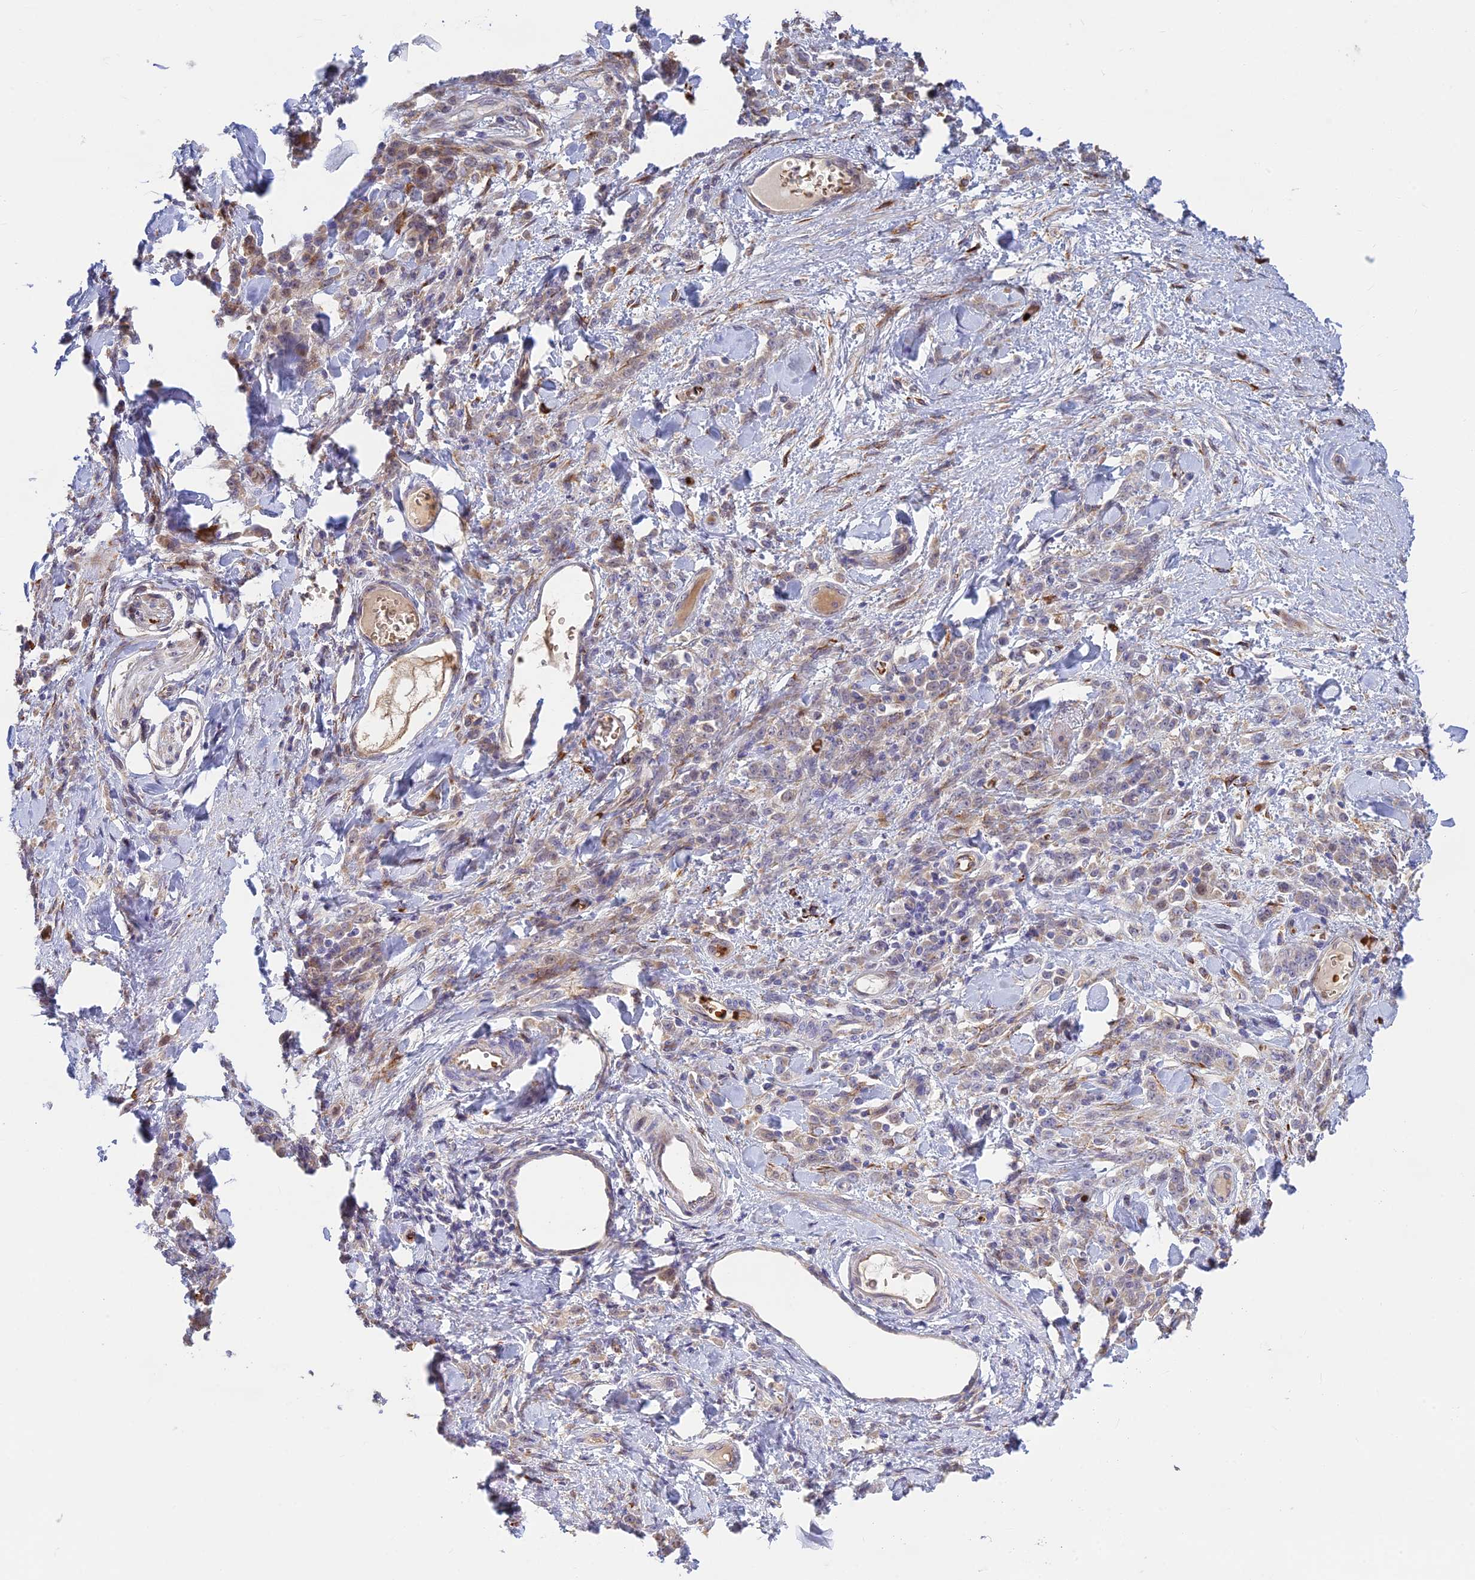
{"staining": {"intensity": "weak", "quantity": "25%-75%", "location": "cytoplasmic/membranous"}, "tissue": "stomach cancer", "cell_type": "Tumor cells", "image_type": "cancer", "snomed": [{"axis": "morphology", "description": "Normal tissue, NOS"}, {"axis": "morphology", "description": "Adenocarcinoma, NOS"}, {"axis": "topography", "description": "Stomach"}], "caption": "A photomicrograph of human stomach cancer stained for a protein displays weak cytoplasmic/membranous brown staining in tumor cells.", "gene": "UFSP2", "patient": {"sex": "male", "age": 82}}